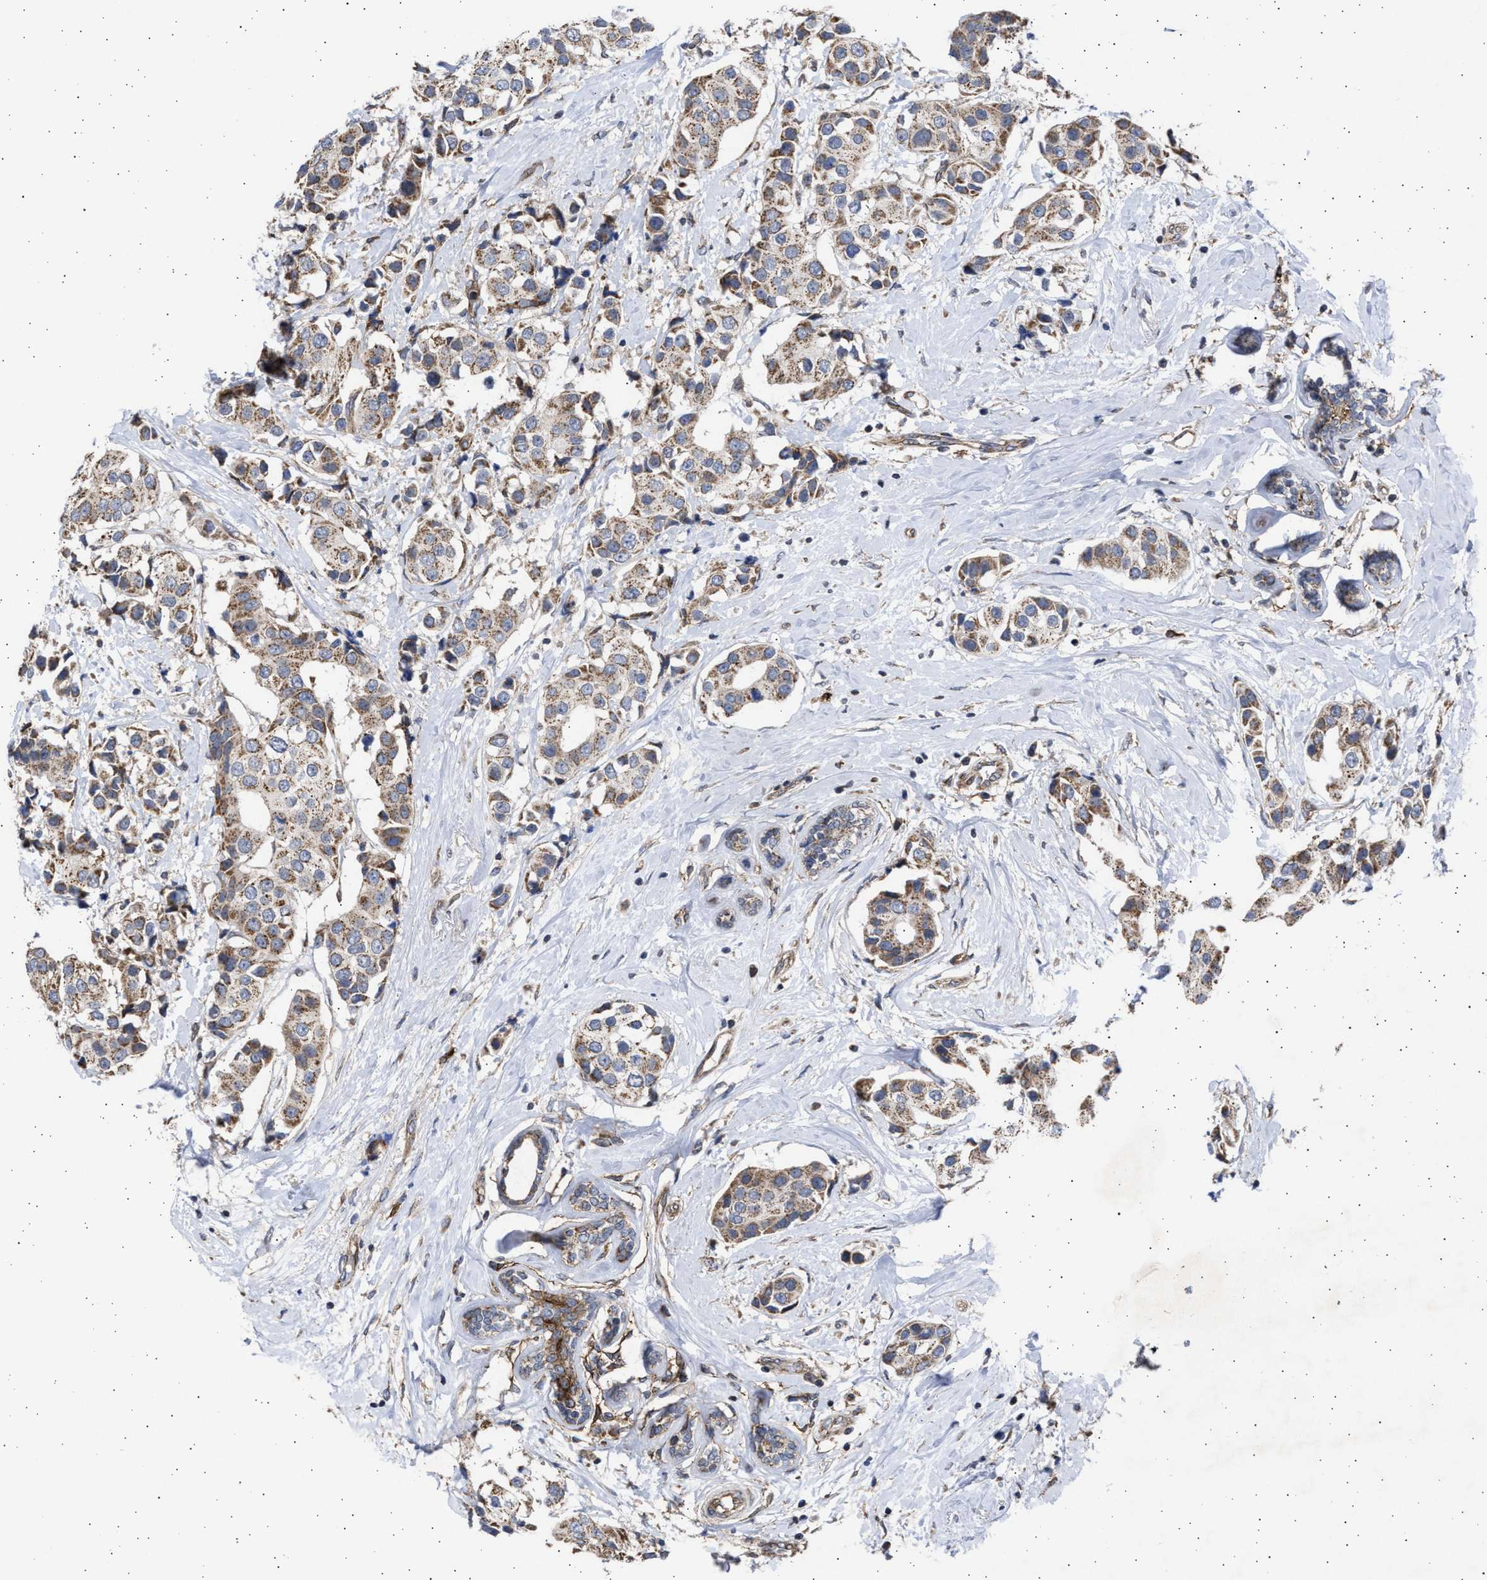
{"staining": {"intensity": "moderate", "quantity": ">75%", "location": "cytoplasmic/membranous"}, "tissue": "breast cancer", "cell_type": "Tumor cells", "image_type": "cancer", "snomed": [{"axis": "morphology", "description": "Normal tissue, NOS"}, {"axis": "morphology", "description": "Duct carcinoma"}, {"axis": "topography", "description": "Breast"}], "caption": "This micrograph reveals immunohistochemistry staining of human breast cancer (intraductal carcinoma), with medium moderate cytoplasmic/membranous positivity in about >75% of tumor cells.", "gene": "TTC19", "patient": {"sex": "female", "age": 39}}